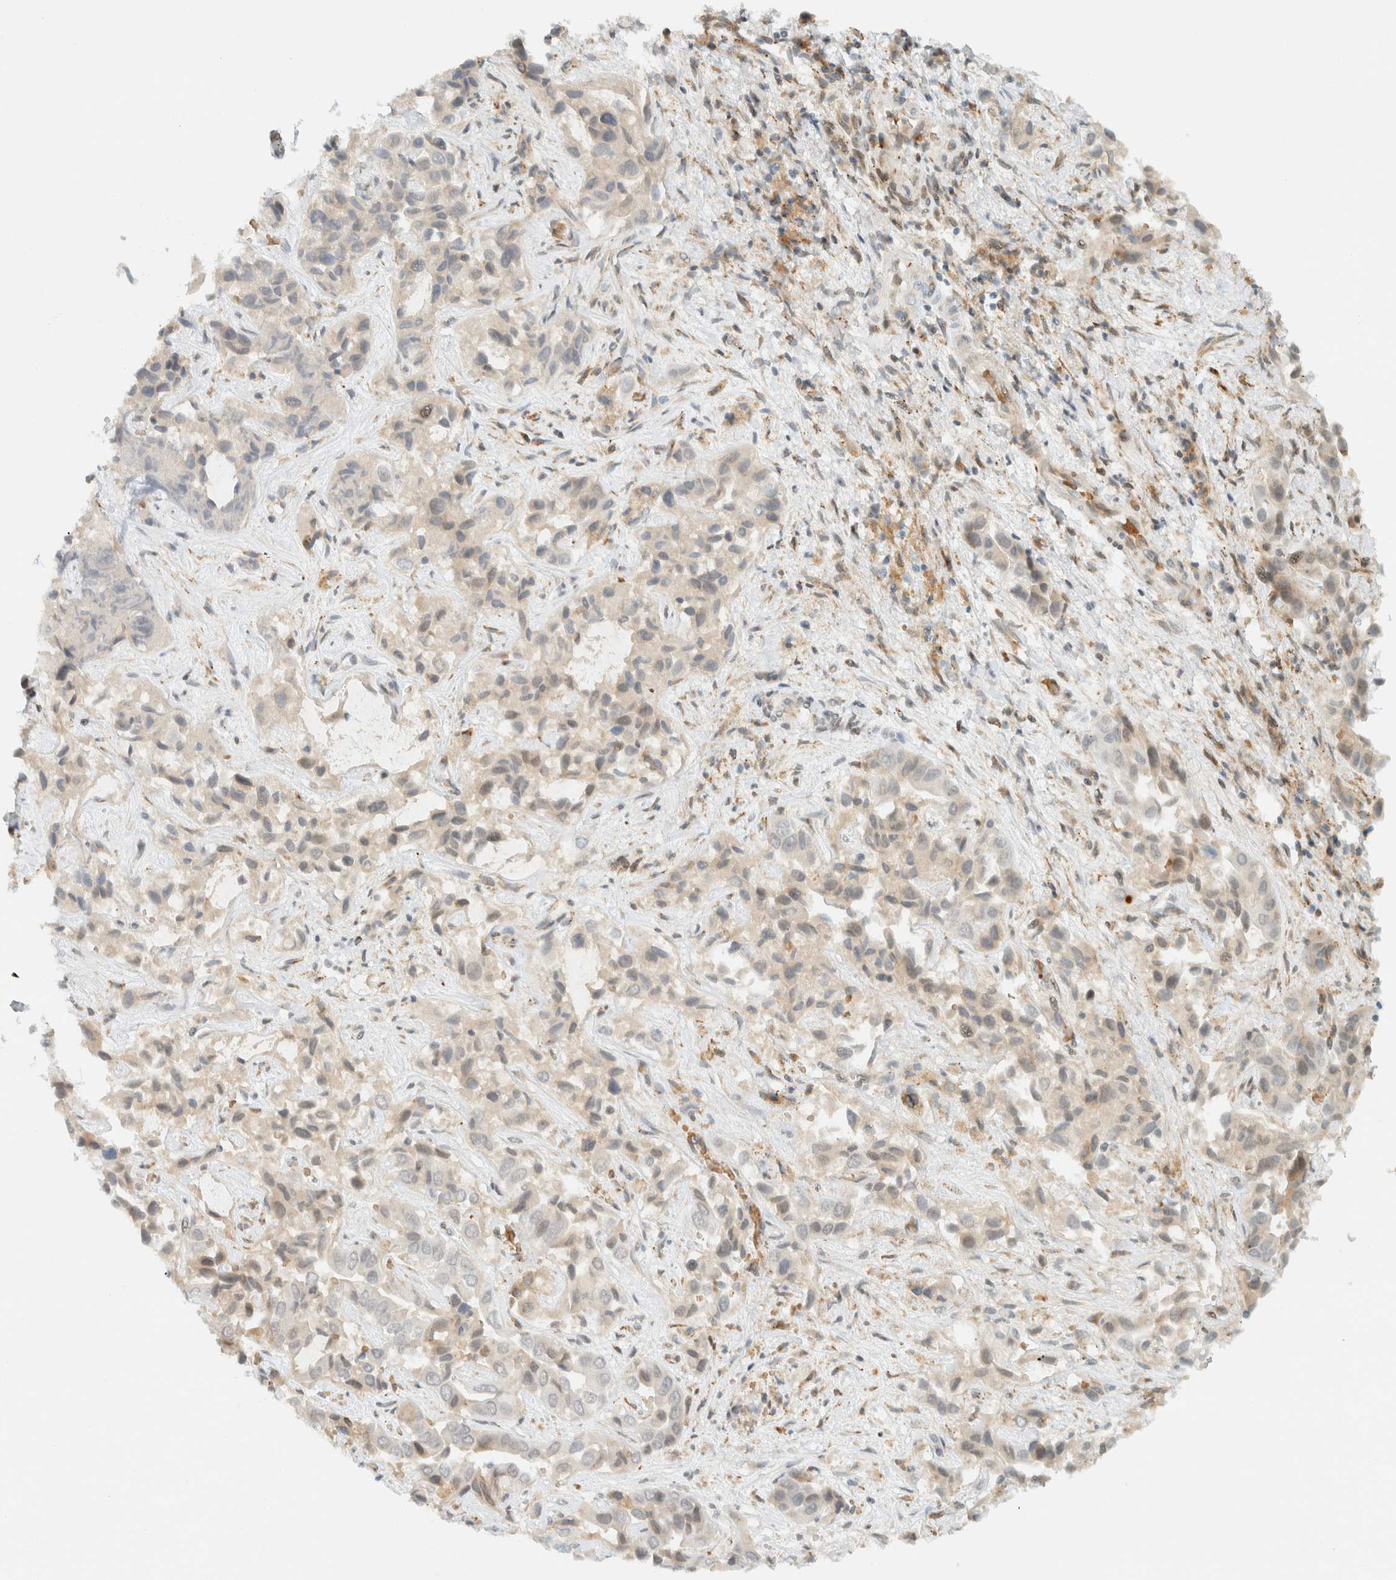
{"staining": {"intensity": "weak", "quantity": "<25%", "location": "nuclear"}, "tissue": "liver cancer", "cell_type": "Tumor cells", "image_type": "cancer", "snomed": [{"axis": "morphology", "description": "Cholangiocarcinoma"}, {"axis": "topography", "description": "Liver"}], "caption": "Immunohistochemistry of liver cancer (cholangiocarcinoma) shows no positivity in tumor cells.", "gene": "ITPRID1", "patient": {"sex": "female", "age": 52}}